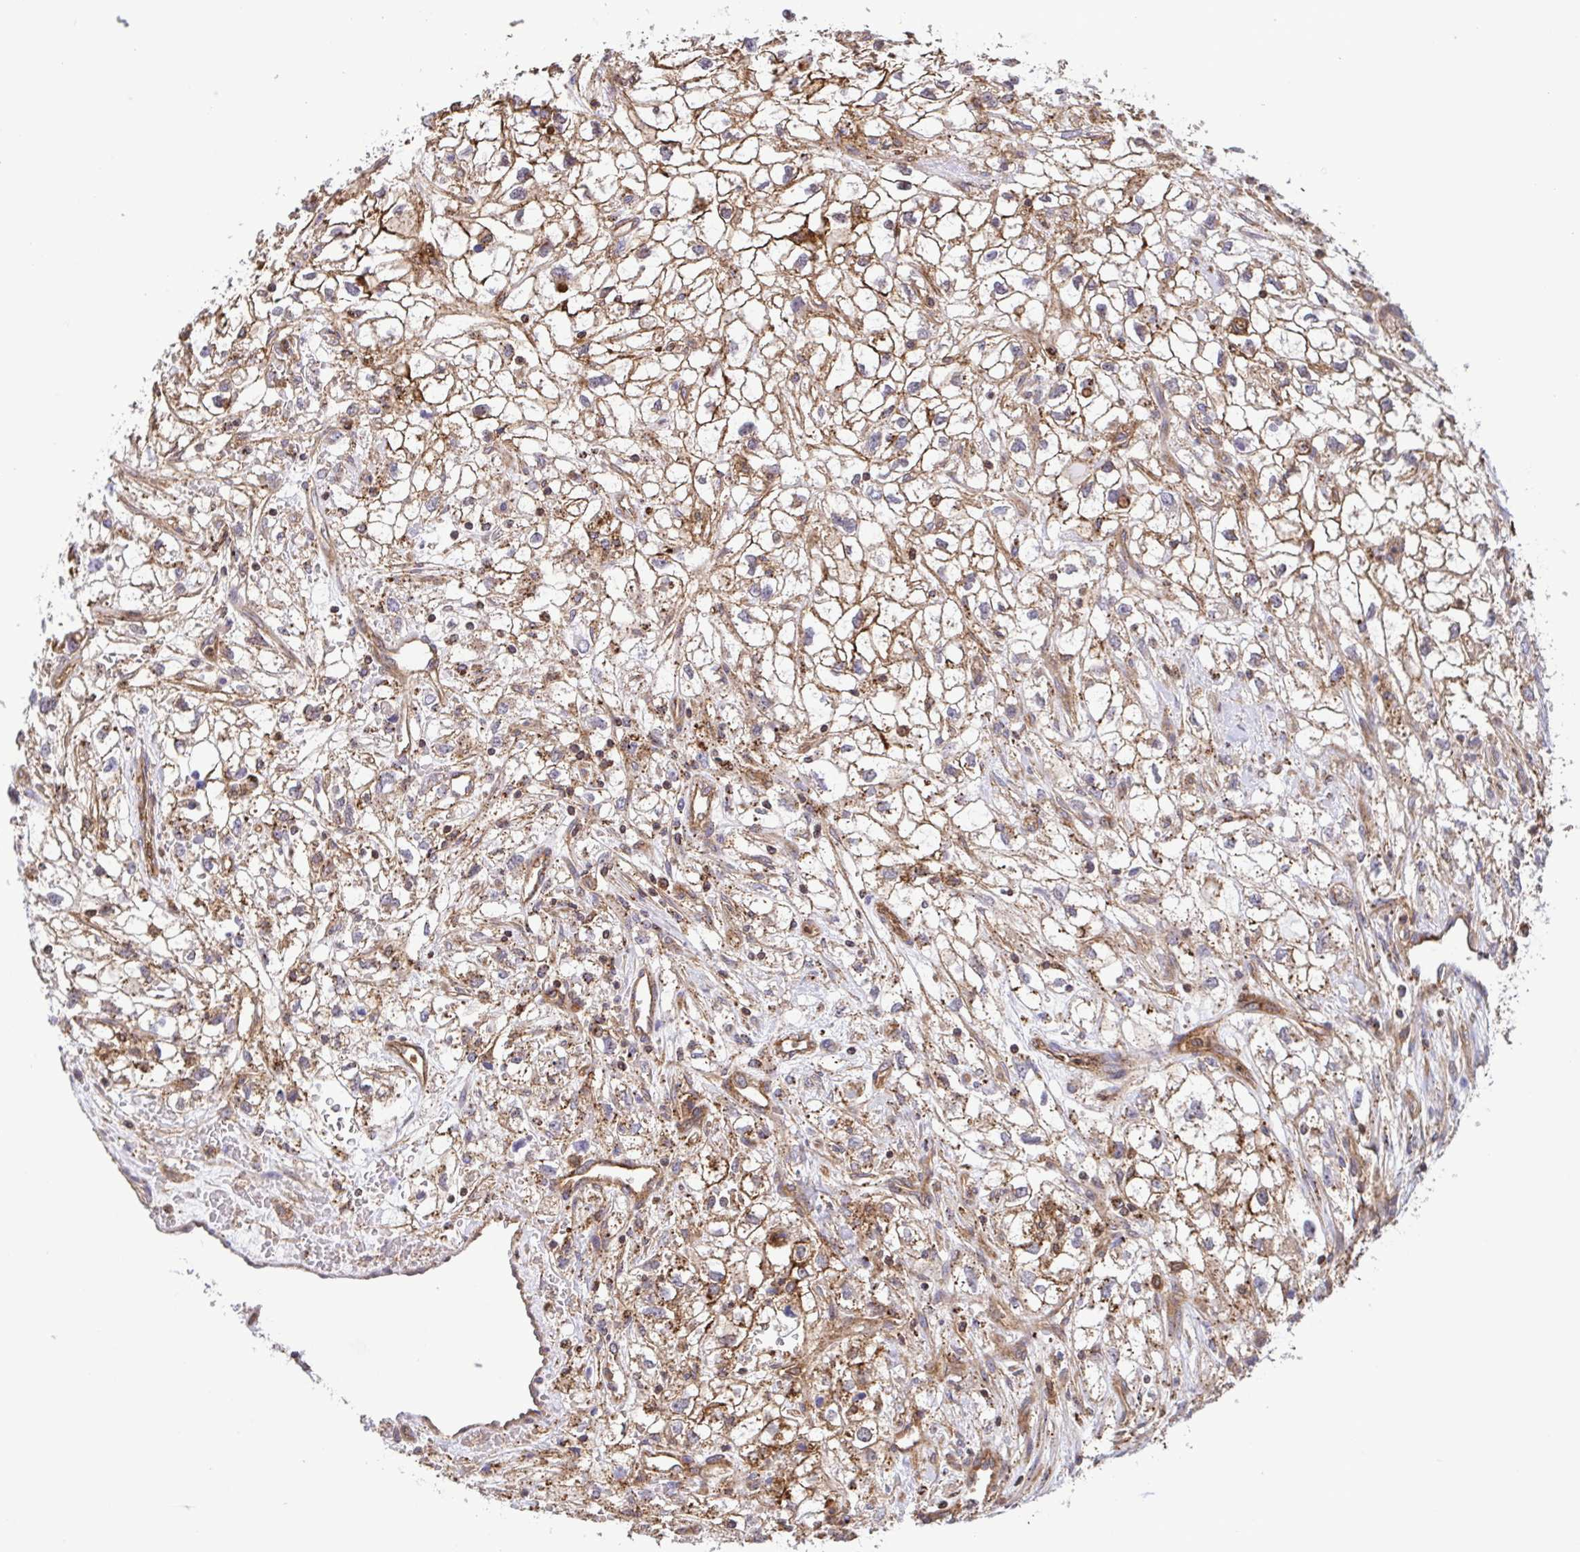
{"staining": {"intensity": "moderate", "quantity": ">75%", "location": "cytoplasmic/membranous"}, "tissue": "renal cancer", "cell_type": "Tumor cells", "image_type": "cancer", "snomed": [{"axis": "morphology", "description": "Adenocarcinoma, NOS"}, {"axis": "topography", "description": "Kidney"}], "caption": "Immunohistochemical staining of human renal adenocarcinoma displays moderate cytoplasmic/membranous protein staining in about >75% of tumor cells.", "gene": "CHMP1B", "patient": {"sex": "male", "age": 59}}